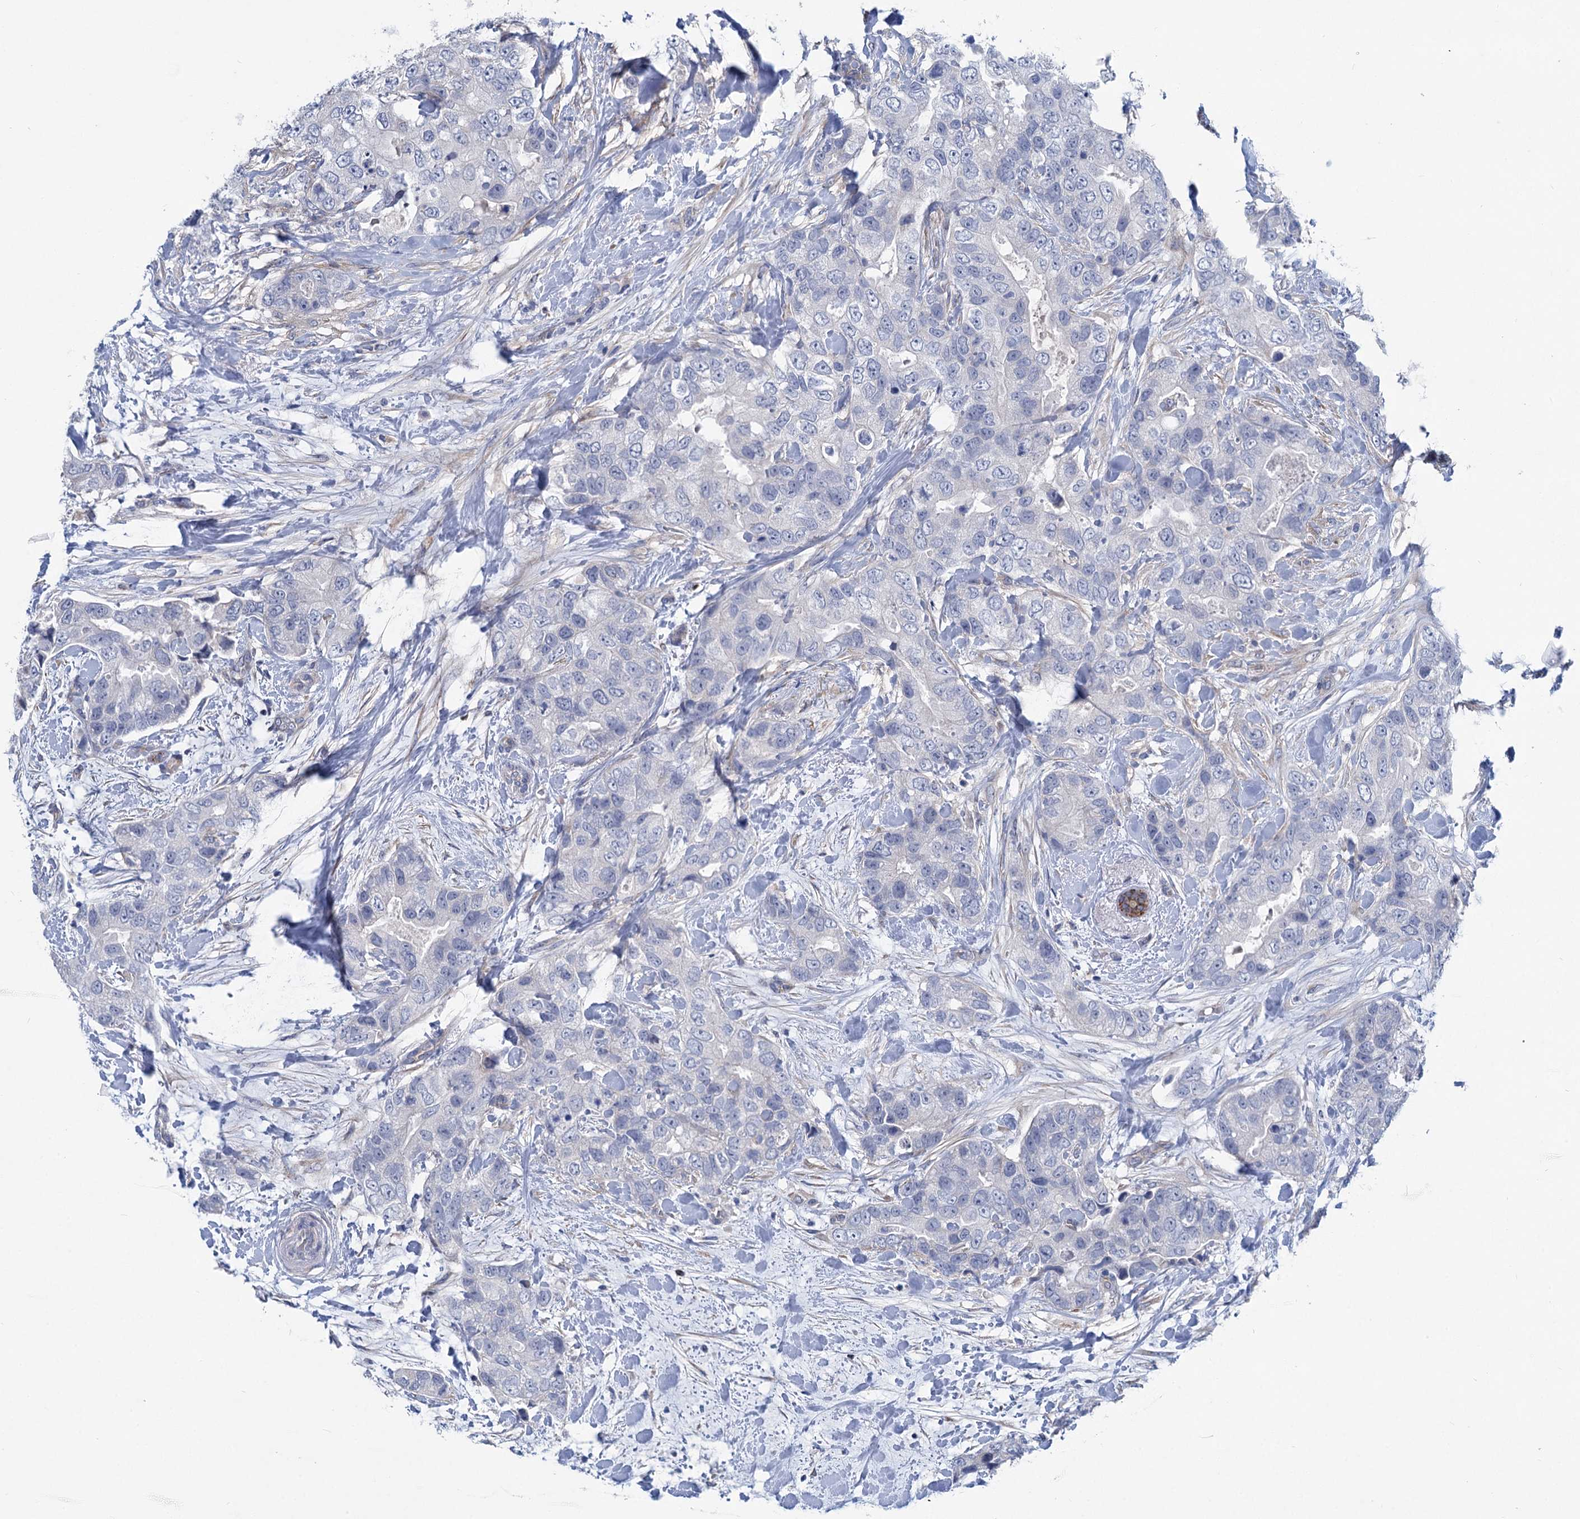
{"staining": {"intensity": "negative", "quantity": "none", "location": "none"}, "tissue": "breast cancer", "cell_type": "Tumor cells", "image_type": "cancer", "snomed": [{"axis": "morphology", "description": "Duct carcinoma"}, {"axis": "topography", "description": "Breast"}], "caption": "High power microscopy micrograph of an immunohistochemistry (IHC) photomicrograph of infiltrating ductal carcinoma (breast), revealing no significant staining in tumor cells.", "gene": "CHDH", "patient": {"sex": "female", "age": 62}}